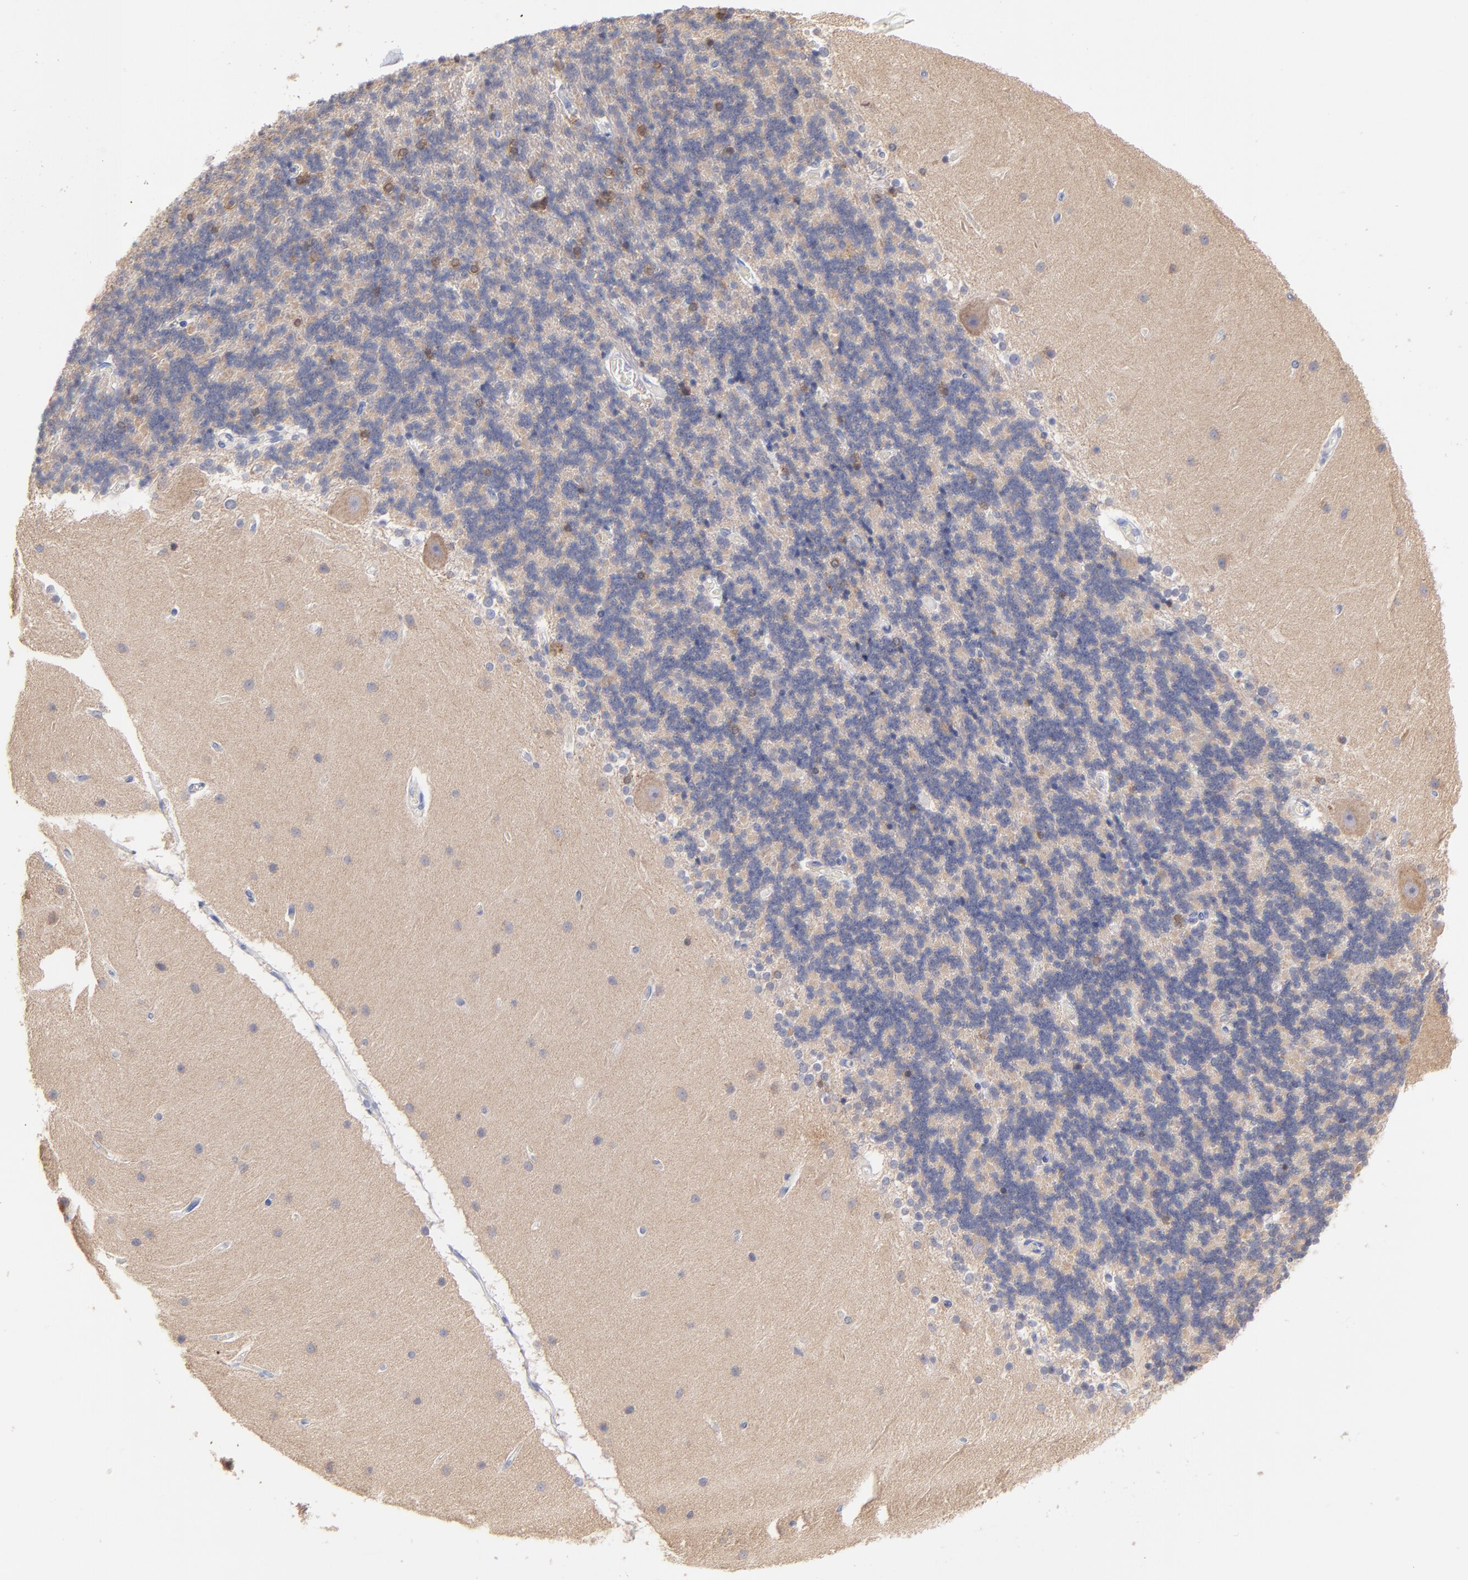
{"staining": {"intensity": "moderate", "quantity": "<25%", "location": "cytoplasmic/membranous"}, "tissue": "cerebellum", "cell_type": "Cells in granular layer", "image_type": "normal", "snomed": [{"axis": "morphology", "description": "Normal tissue, NOS"}, {"axis": "topography", "description": "Cerebellum"}], "caption": "Protein staining of unremarkable cerebellum exhibits moderate cytoplasmic/membranous positivity in about <25% of cells in granular layer.", "gene": "CFAP57", "patient": {"sex": "female", "age": 54}}